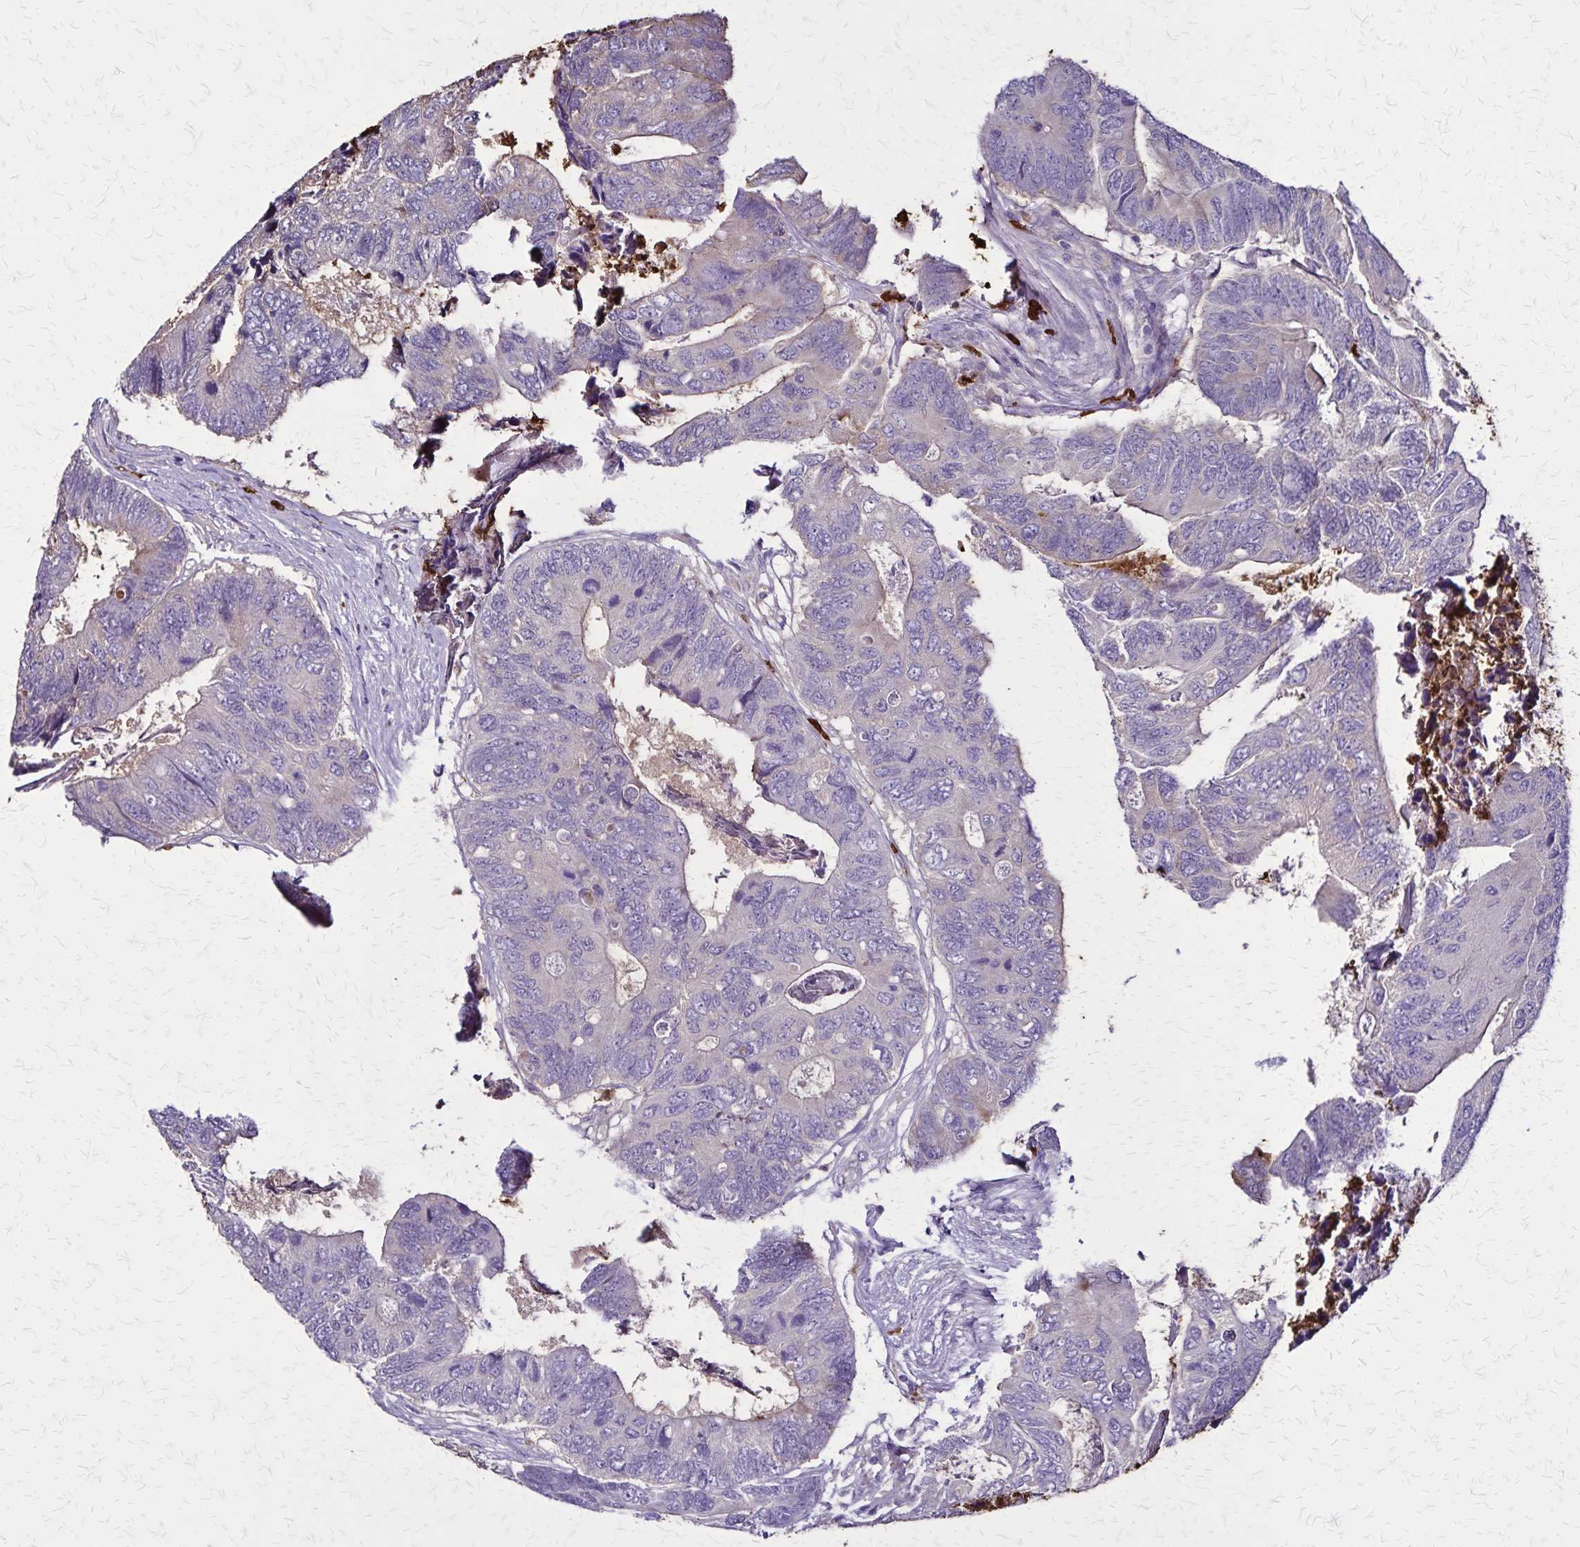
{"staining": {"intensity": "weak", "quantity": "<25%", "location": "cytoplasmic/membranous"}, "tissue": "colorectal cancer", "cell_type": "Tumor cells", "image_type": "cancer", "snomed": [{"axis": "morphology", "description": "Adenocarcinoma, NOS"}, {"axis": "topography", "description": "Colon"}], "caption": "This is an immunohistochemistry (IHC) histopathology image of human colorectal cancer (adenocarcinoma). There is no expression in tumor cells.", "gene": "ULBP3", "patient": {"sex": "female", "age": 67}}